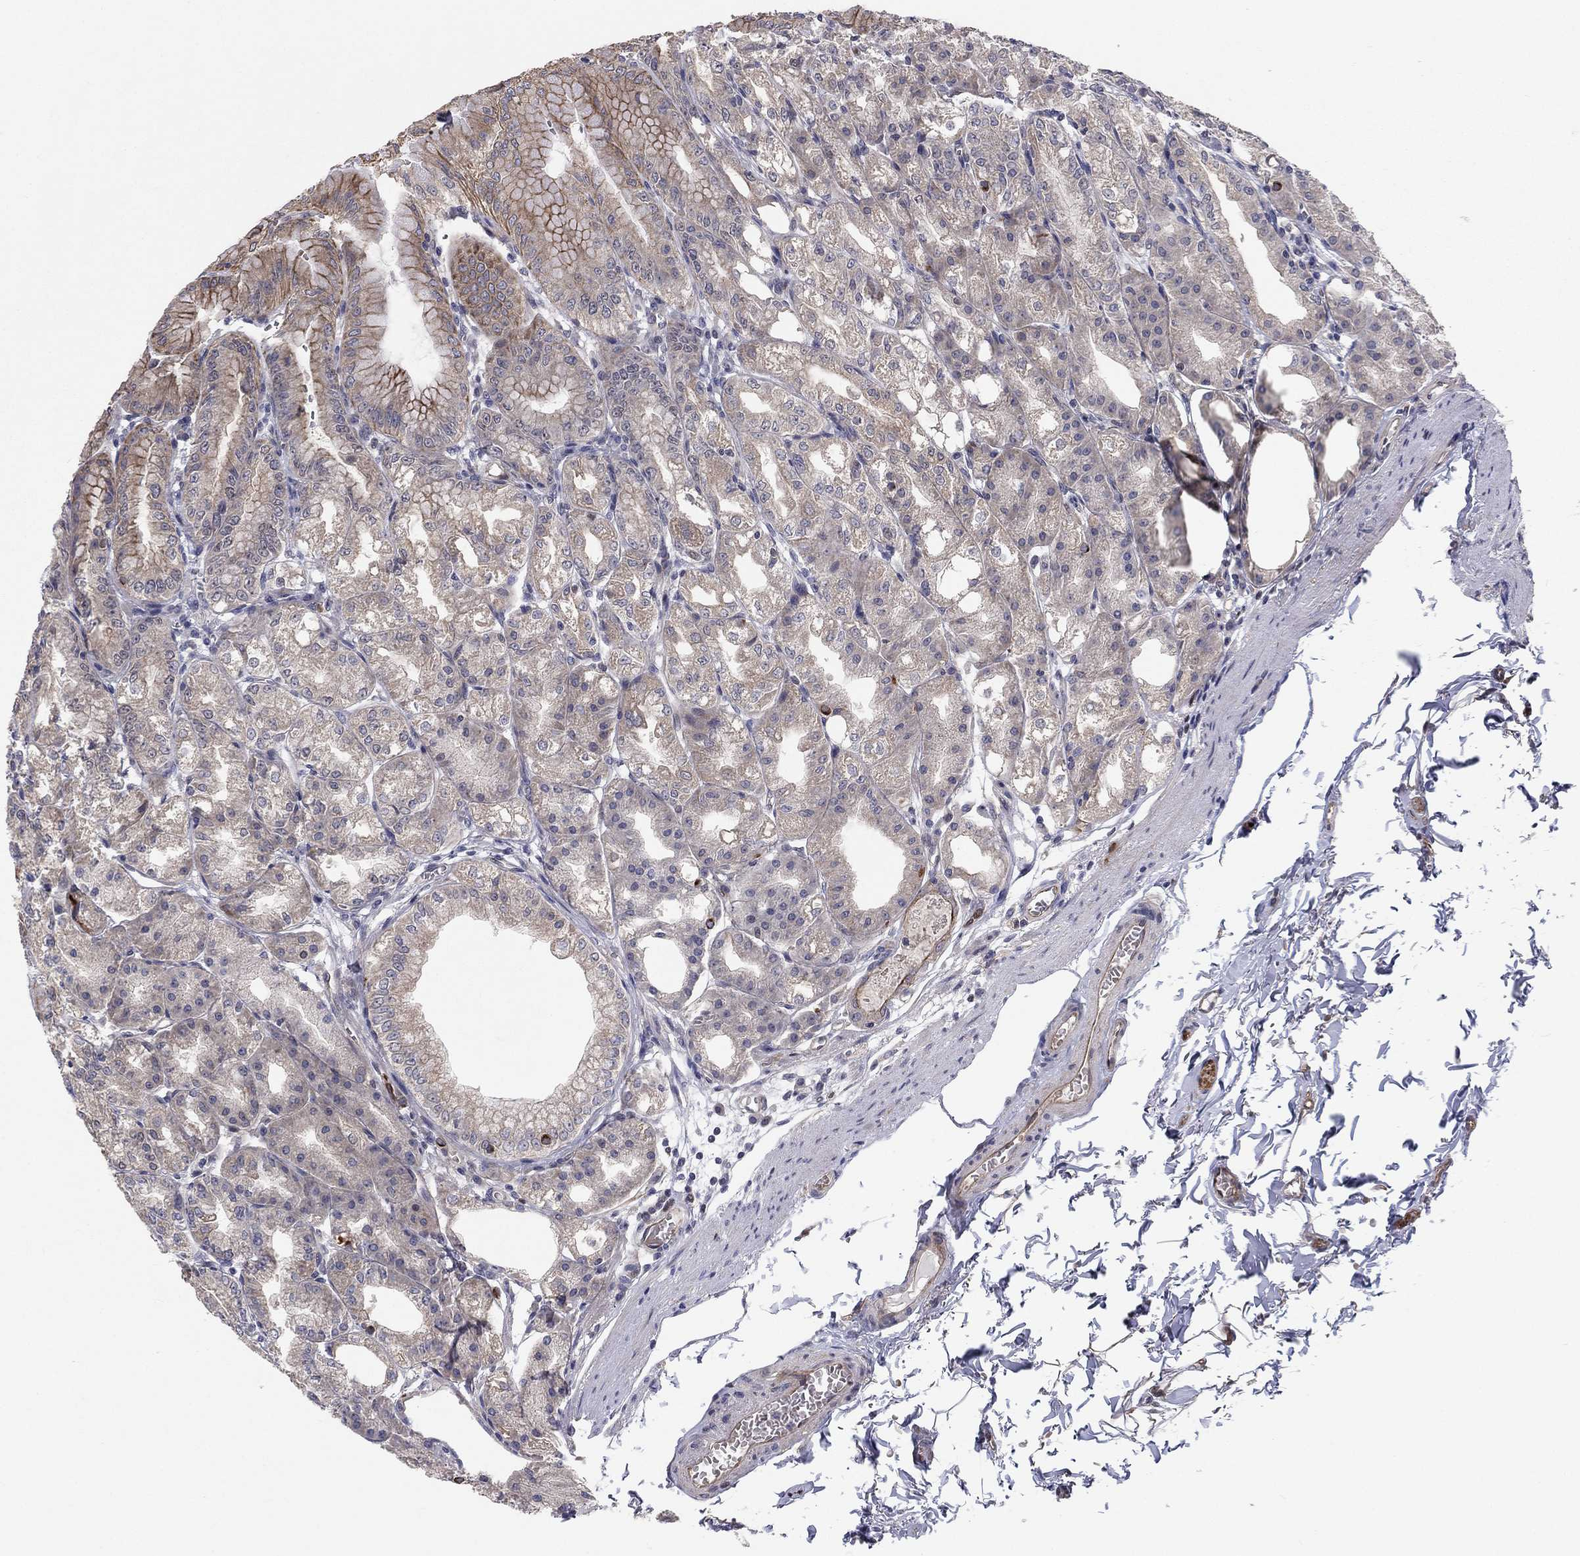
{"staining": {"intensity": "moderate", "quantity": "25%-75%", "location": "cytoplasmic/membranous"}, "tissue": "stomach", "cell_type": "Glandular cells", "image_type": "normal", "snomed": [{"axis": "morphology", "description": "Normal tissue, NOS"}, {"axis": "topography", "description": "Stomach"}], "caption": "Human stomach stained with a brown dye demonstrates moderate cytoplasmic/membranous positive positivity in approximately 25%-75% of glandular cells.", "gene": "BCL11A", "patient": {"sex": "male", "age": 71}}